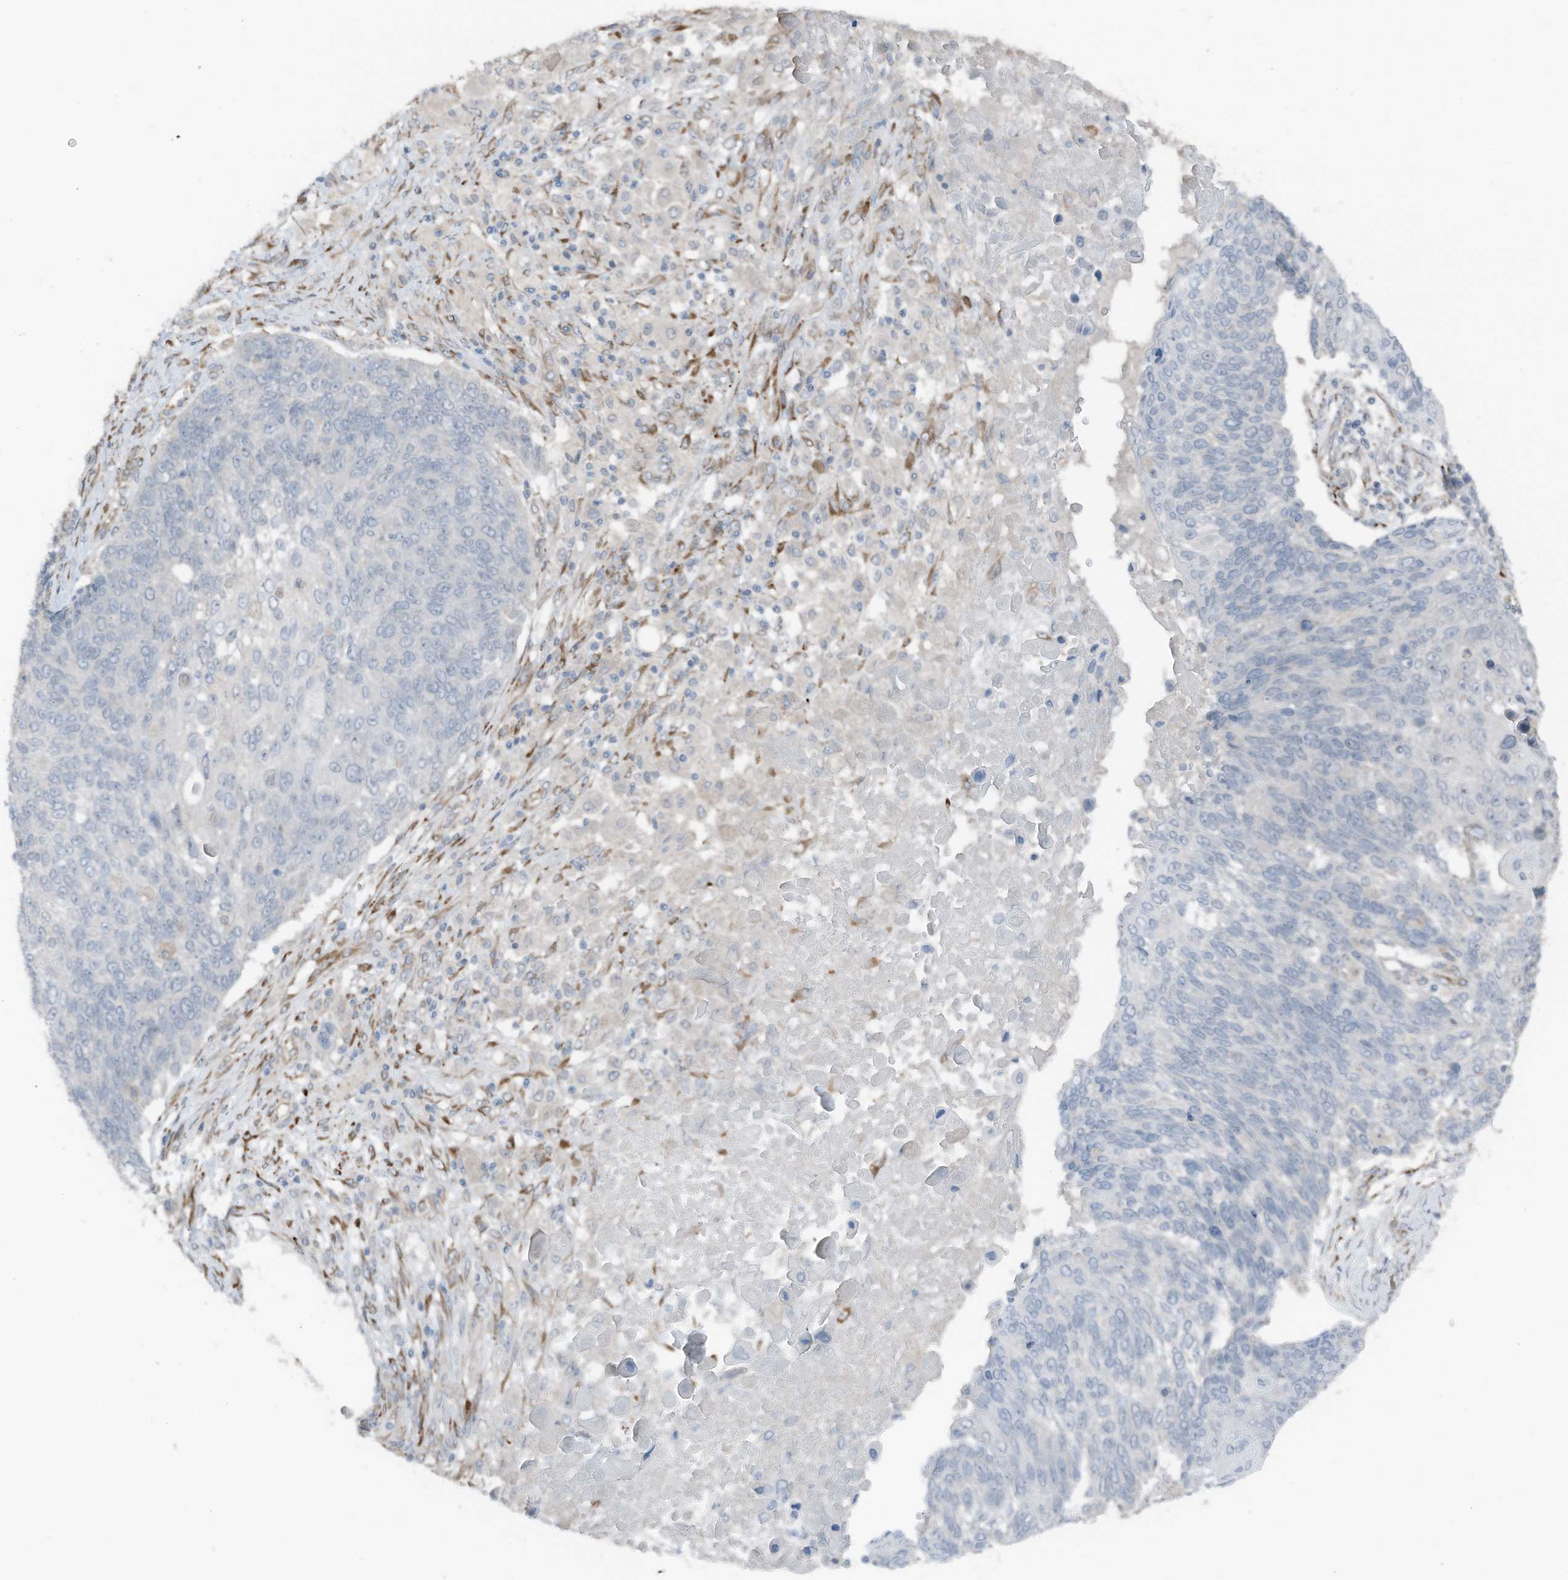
{"staining": {"intensity": "negative", "quantity": "none", "location": "none"}, "tissue": "lung cancer", "cell_type": "Tumor cells", "image_type": "cancer", "snomed": [{"axis": "morphology", "description": "Squamous cell carcinoma, NOS"}, {"axis": "topography", "description": "Lung"}], "caption": "Human lung cancer stained for a protein using IHC reveals no expression in tumor cells.", "gene": "ARHGEF33", "patient": {"sex": "male", "age": 66}}